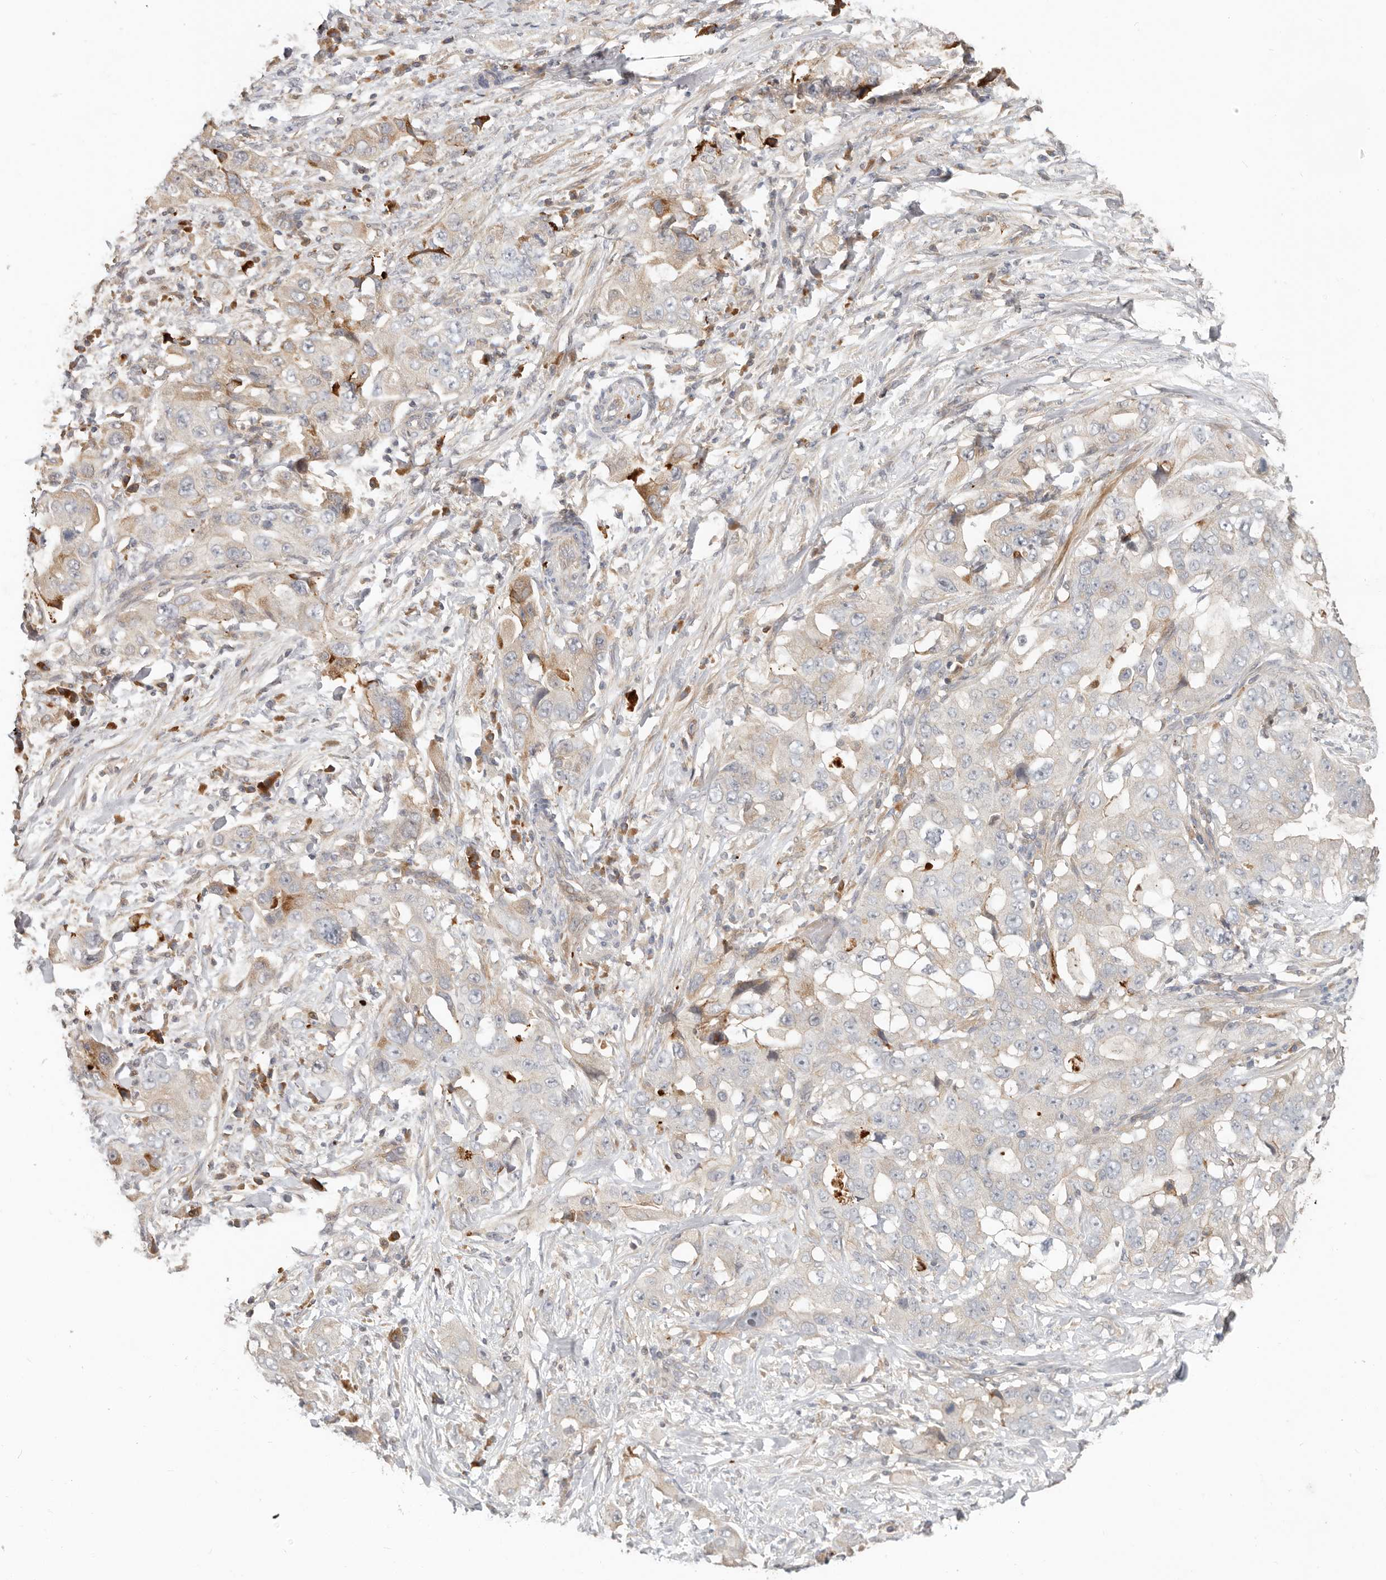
{"staining": {"intensity": "weak", "quantity": "25%-75%", "location": "cytoplasmic/membranous"}, "tissue": "lung cancer", "cell_type": "Tumor cells", "image_type": "cancer", "snomed": [{"axis": "morphology", "description": "Adenocarcinoma, NOS"}, {"axis": "topography", "description": "Lung"}], "caption": "Tumor cells show low levels of weak cytoplasmic/membranous positivity in approximately 25%-75% of cells in lung cancer. (DAB (3,3'-diaminobenzidine) = brown stain, brightfield microscopy at high magnification).", "gene": "MTFR2", "patient": {"sex": "female", "age": 51}}